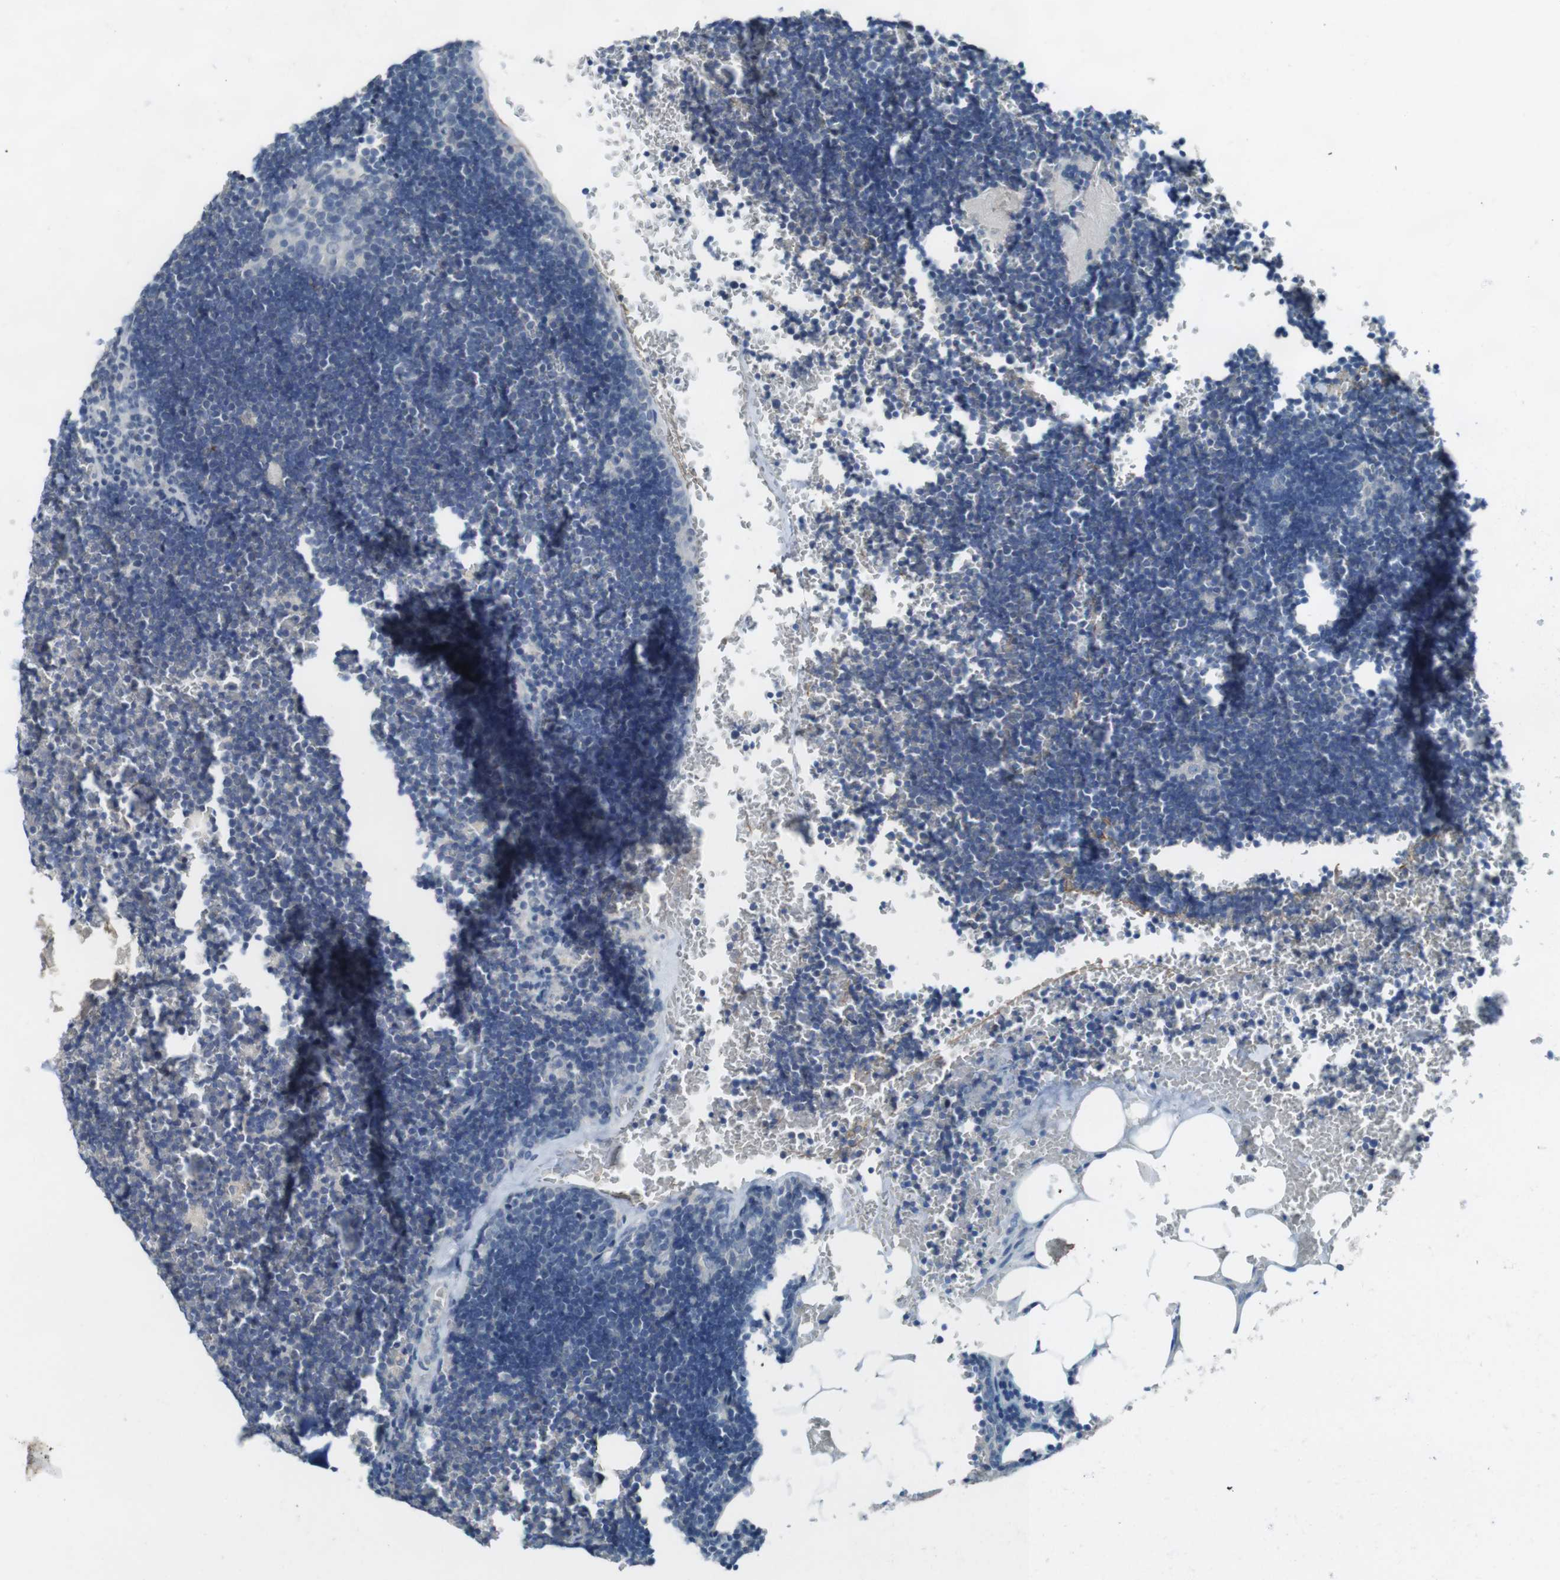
{"staining": {"intensity": "negative", "quantity": "none", "location": "none"}, "tissue": "lymph node", "cell_type": "Germinal center cells", "image_type": "normal", "snomed": [{"axis": "morphology", "description": "Normal tissue, NOS"}, {"axis": "topography", "description": "Lymph node"}], "caption": "This is a image of immunohistochemistry (IHC) staining of unremarkable lymph node, which shows no staining in germinal center cells. Brightfield microscopy of immunohistochemistry (IHC) stained with DAB (brown) and hematoxylin (blue), captured at high magnification.", "gene": "ENTPD7", "patient": {"sex": "male", "age": 33}}